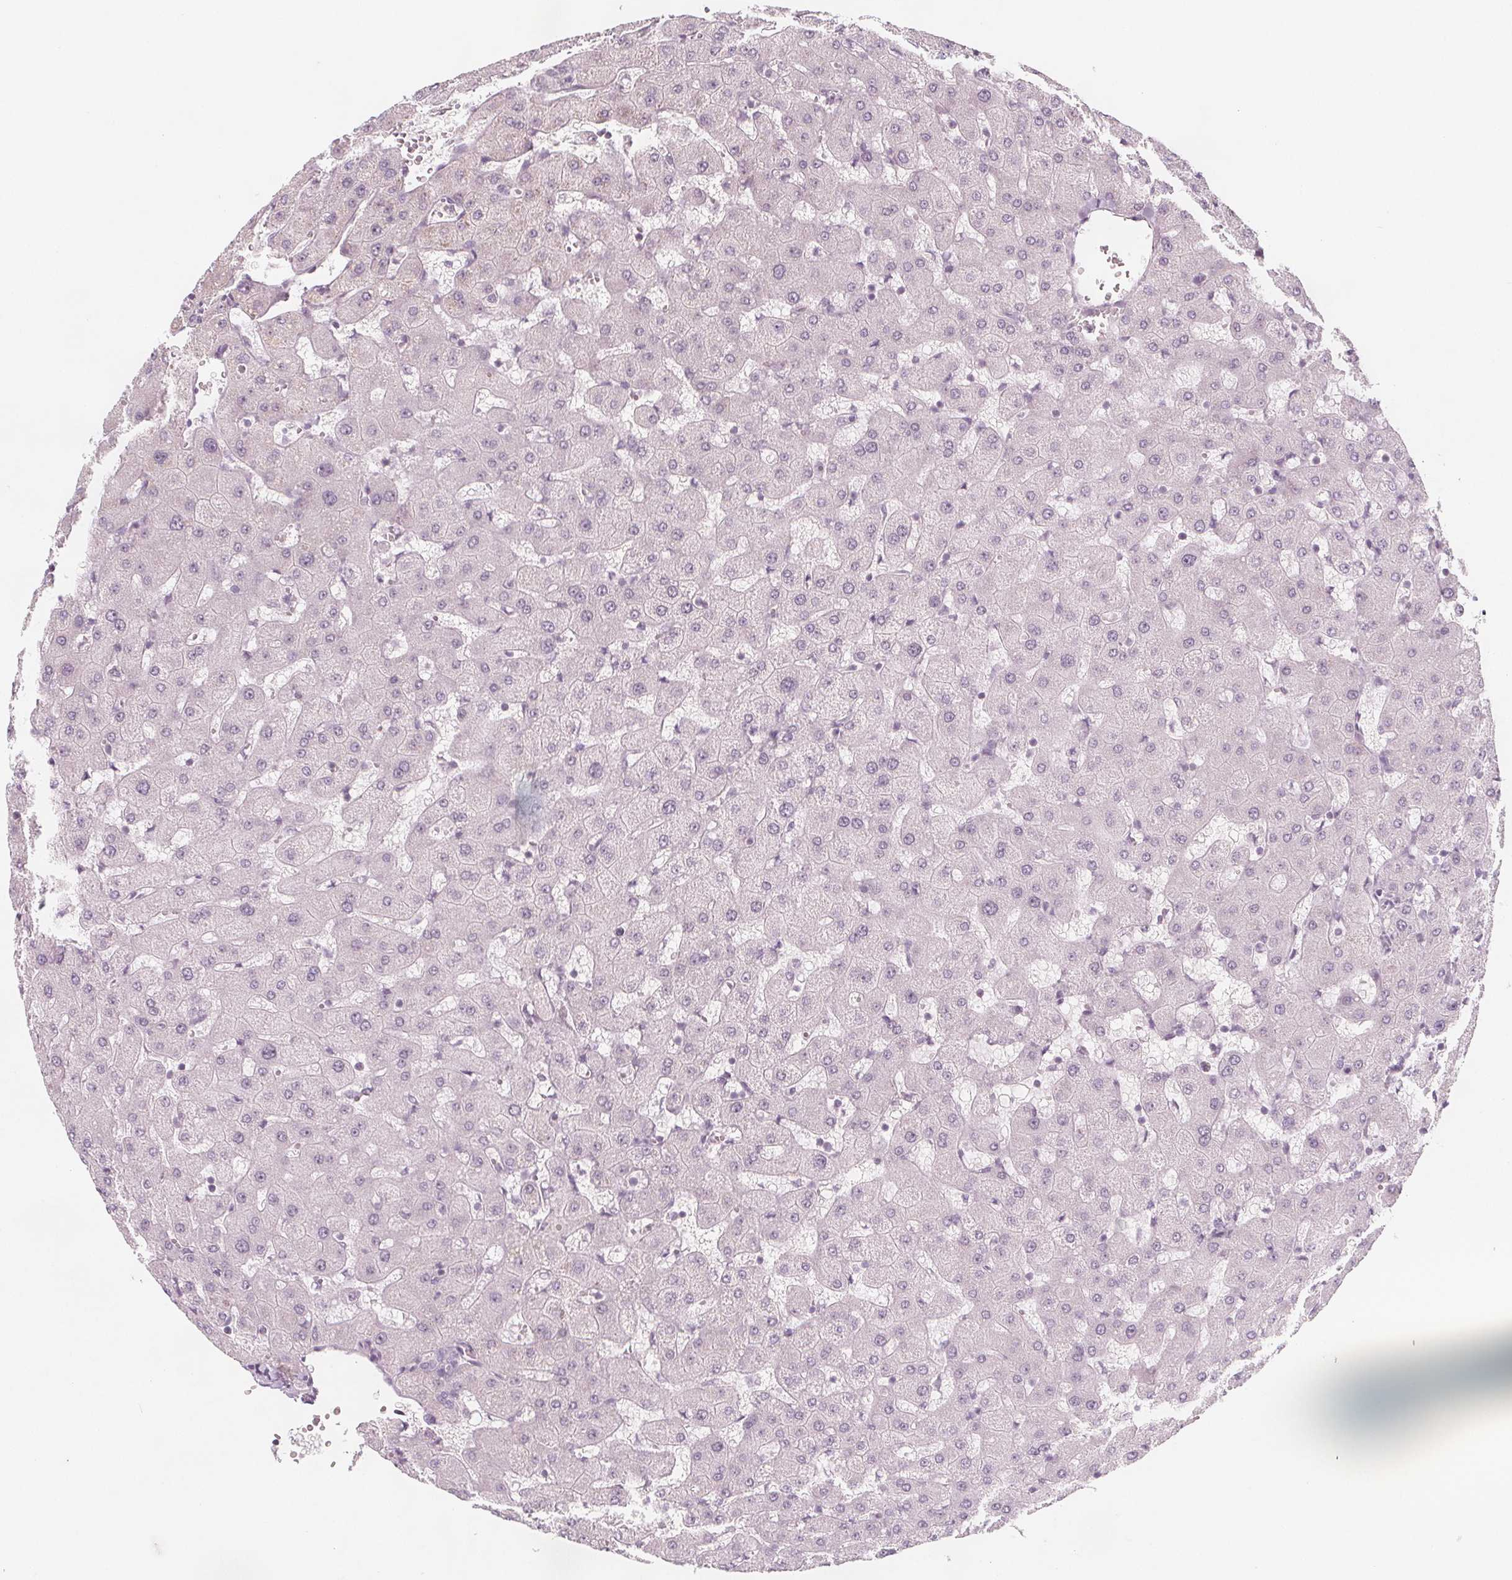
{"staining": {"intensity": "negative", "quantity": "none", "location": "none"}, "tissue": "liver", "cell_type": "Cholangiocytes", "image_type": "normal", "snomed": [{"axis": "morphology", "description": "Normal tissue, NOS"}, {"axis": "topography", "description": "Liver"}], "caption": "Cholangiocytes show no significant positivity in normal liver. The staining was performed using DAB (3,3'-diaminobenzidine) to visualize the protein expression in brown, while the nuclei were stained in blue with hematoxylin (Magnification: 20x).", "gene": "C1orf167", "patient": {"sex": "female", "age": 63}}